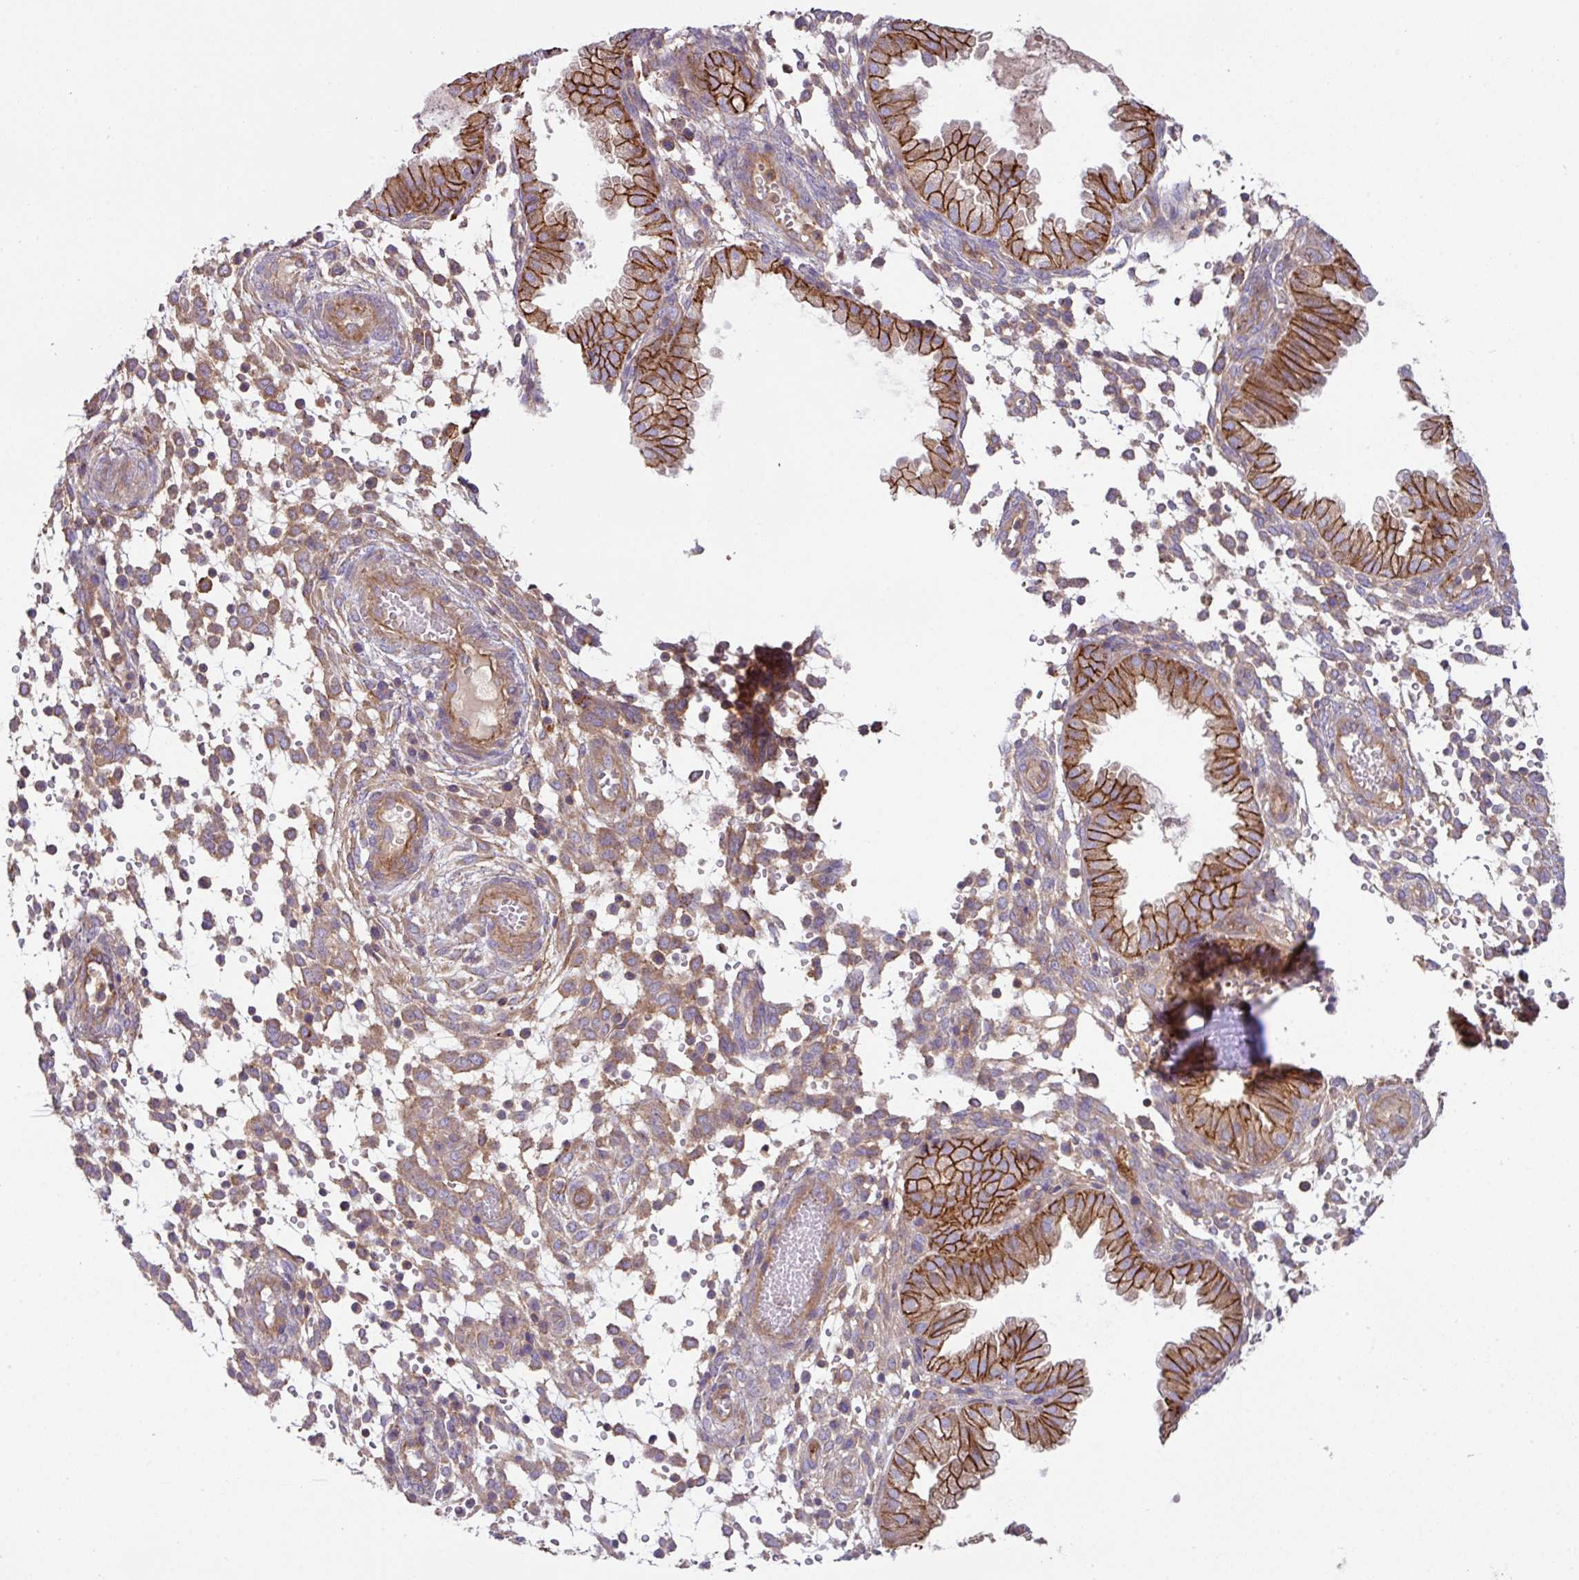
{"staining": {"intensity": "moderate", "quantity": "25%-75%", "location": "cytoplasmic/membranous"}, "tissue": "endometrium", "cell_type": "Cells in endometrial stroma", "image_type": "normal", "snomed": [{"axis": "morphology", "description": "Normal tissue, NOS"}, {"axis": "topography", "description": "Endometrium"}], "caption": "The photomicrograph exhibits a brown stain indicating the presence of a protein in the cytoplasmic/membranous of cells in endometrial stroma in endometrium. The protein is stained brown, and the nuclei are stained in blue (DAB (3,3'-diaminobenzidine) IHC with brightfield microscopy, high magnification).", "gene": "RIC1", "patient": {"sex": "female", "age": 33}}